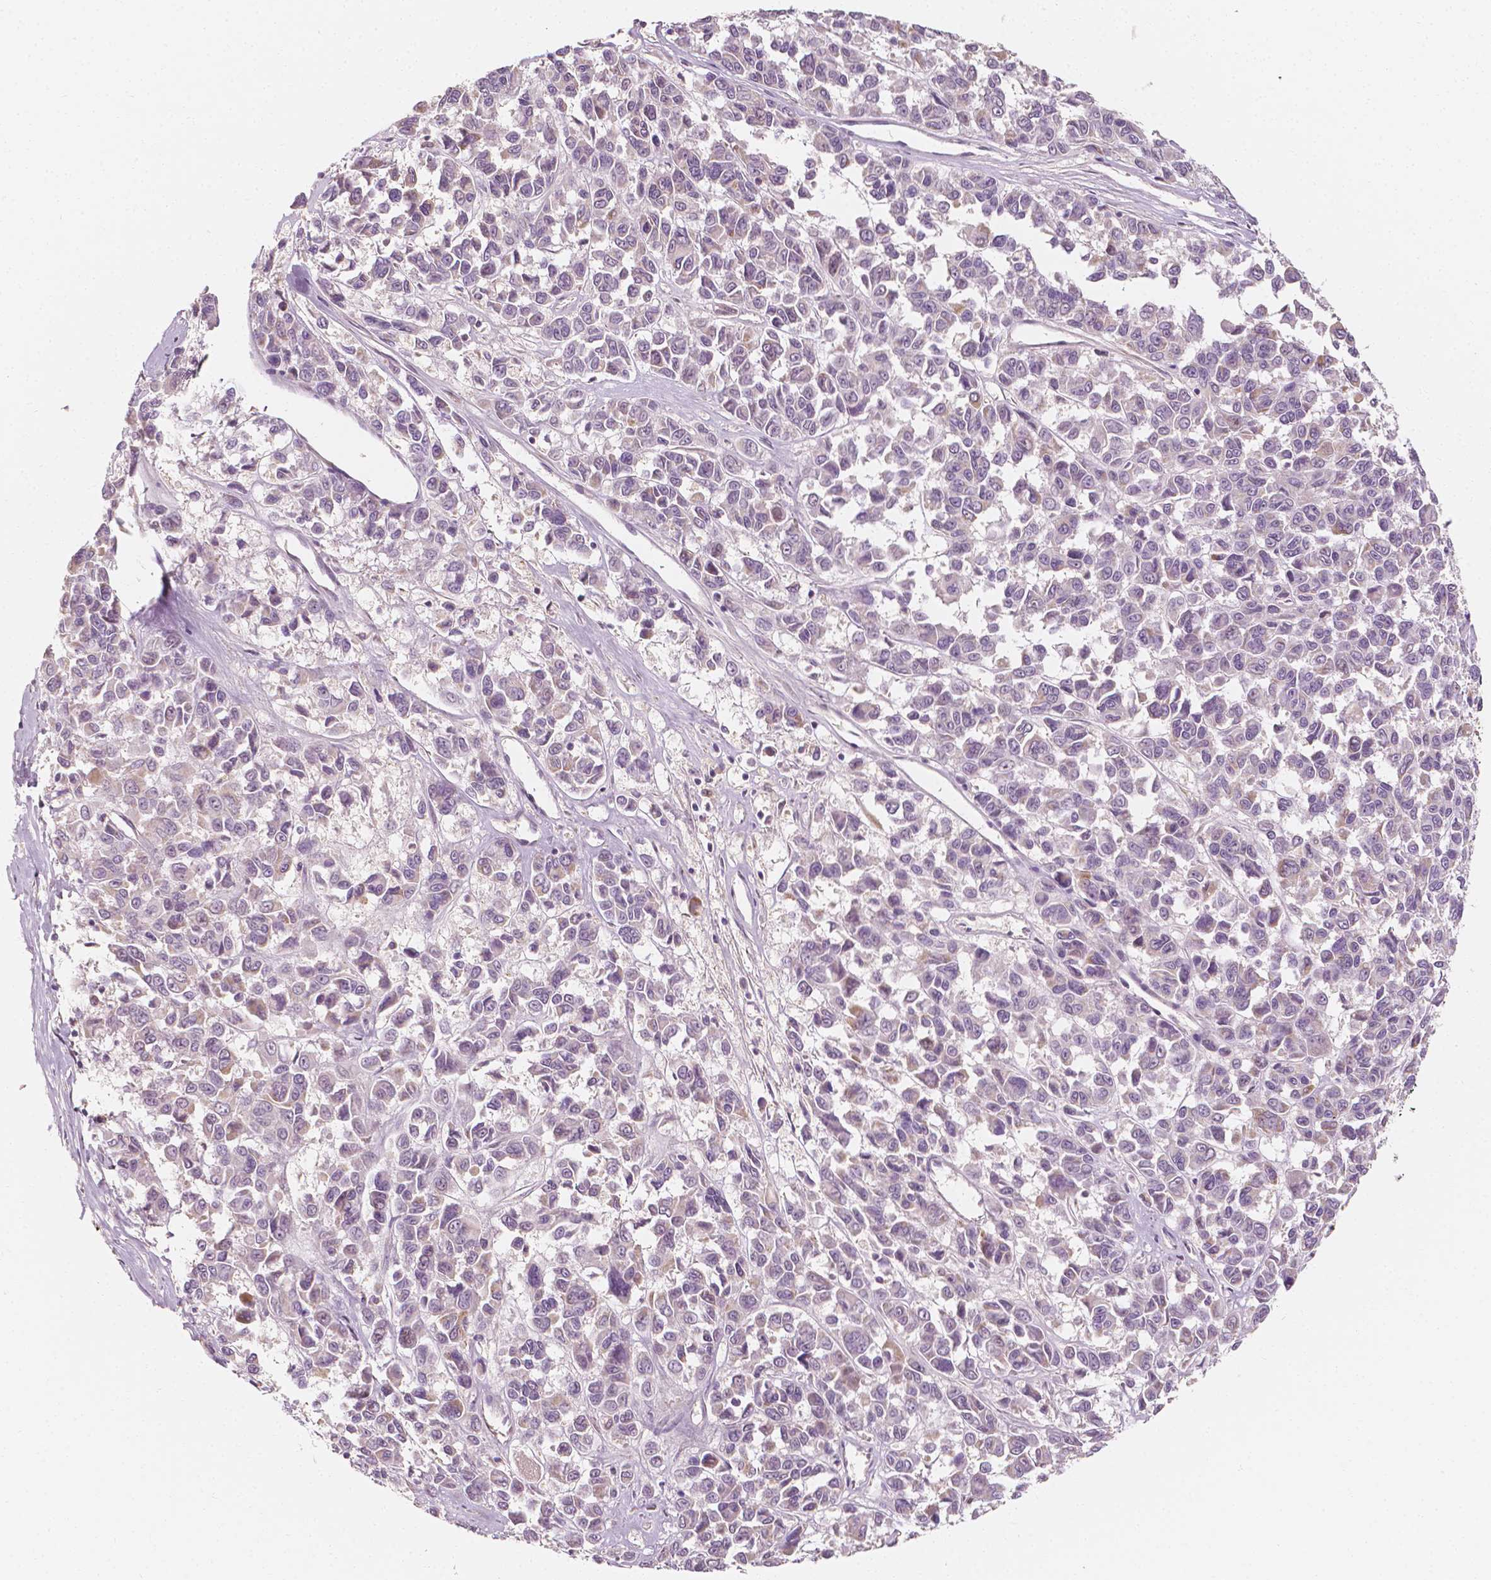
{"staining": {"intensity": "negative", "quantity": "none", "location": "none"}, "tissue": "melanoma", "cell_type": "Tumor cells", "image_type": "cancer", "snomed": [{"axis": "morphology", "description": "Malignant melanoma, NOS"}, {"axis": "topography", "description": "Skin"}], "caption": "Immunohistochemistry (IHC) of melanoma exhibits no expression in tumor cells. (Immunohistochemistry, brightfield microscopy, high magnification).", "gene": "SHPK", "patient": {"sex": "female", "age": 66}}